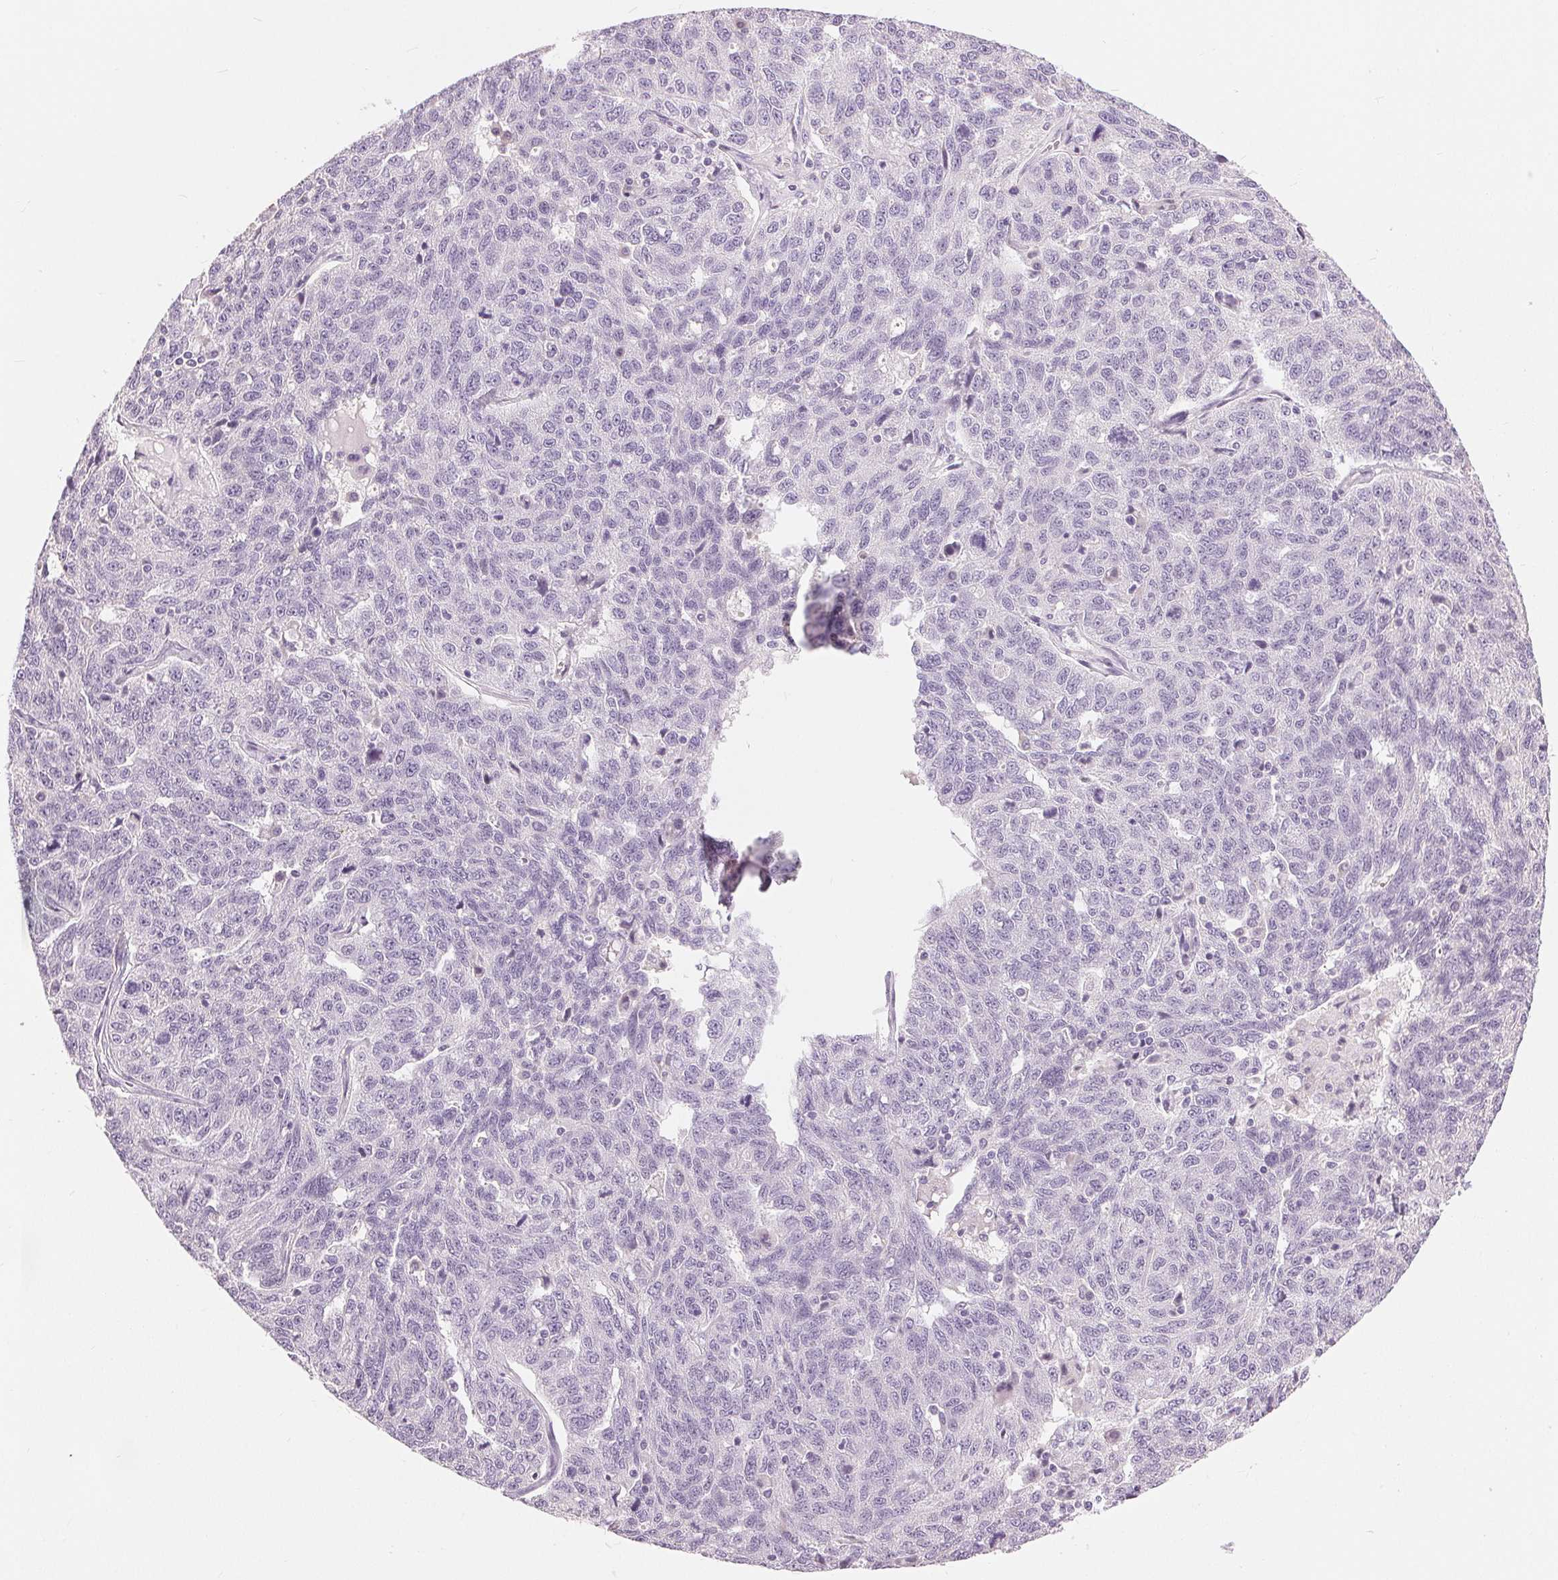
{"staining": {"intensity": "negative", "quantity": "none", "location": "none"}, "tissue": "ovarian cancer", "cell_type": "Tumor cells", "image_type": "cancer", "snomed": [{"axis": "morphology", "description": "Cystadenocarcinoma, serous, NOS"}, {"axis": "topography", "description": "Ovary"}], "caption": "Ovarian cancer was stained to show a protein in brown. There is no significant positivity in tumor cells. (Stains: DAB immunohistochemistry with hematoxylin counter stain, Microscopy: brightfield microscopy at high magnification).", "gene": "DSG3", "patient": {"sex": "female", "age": 71}}